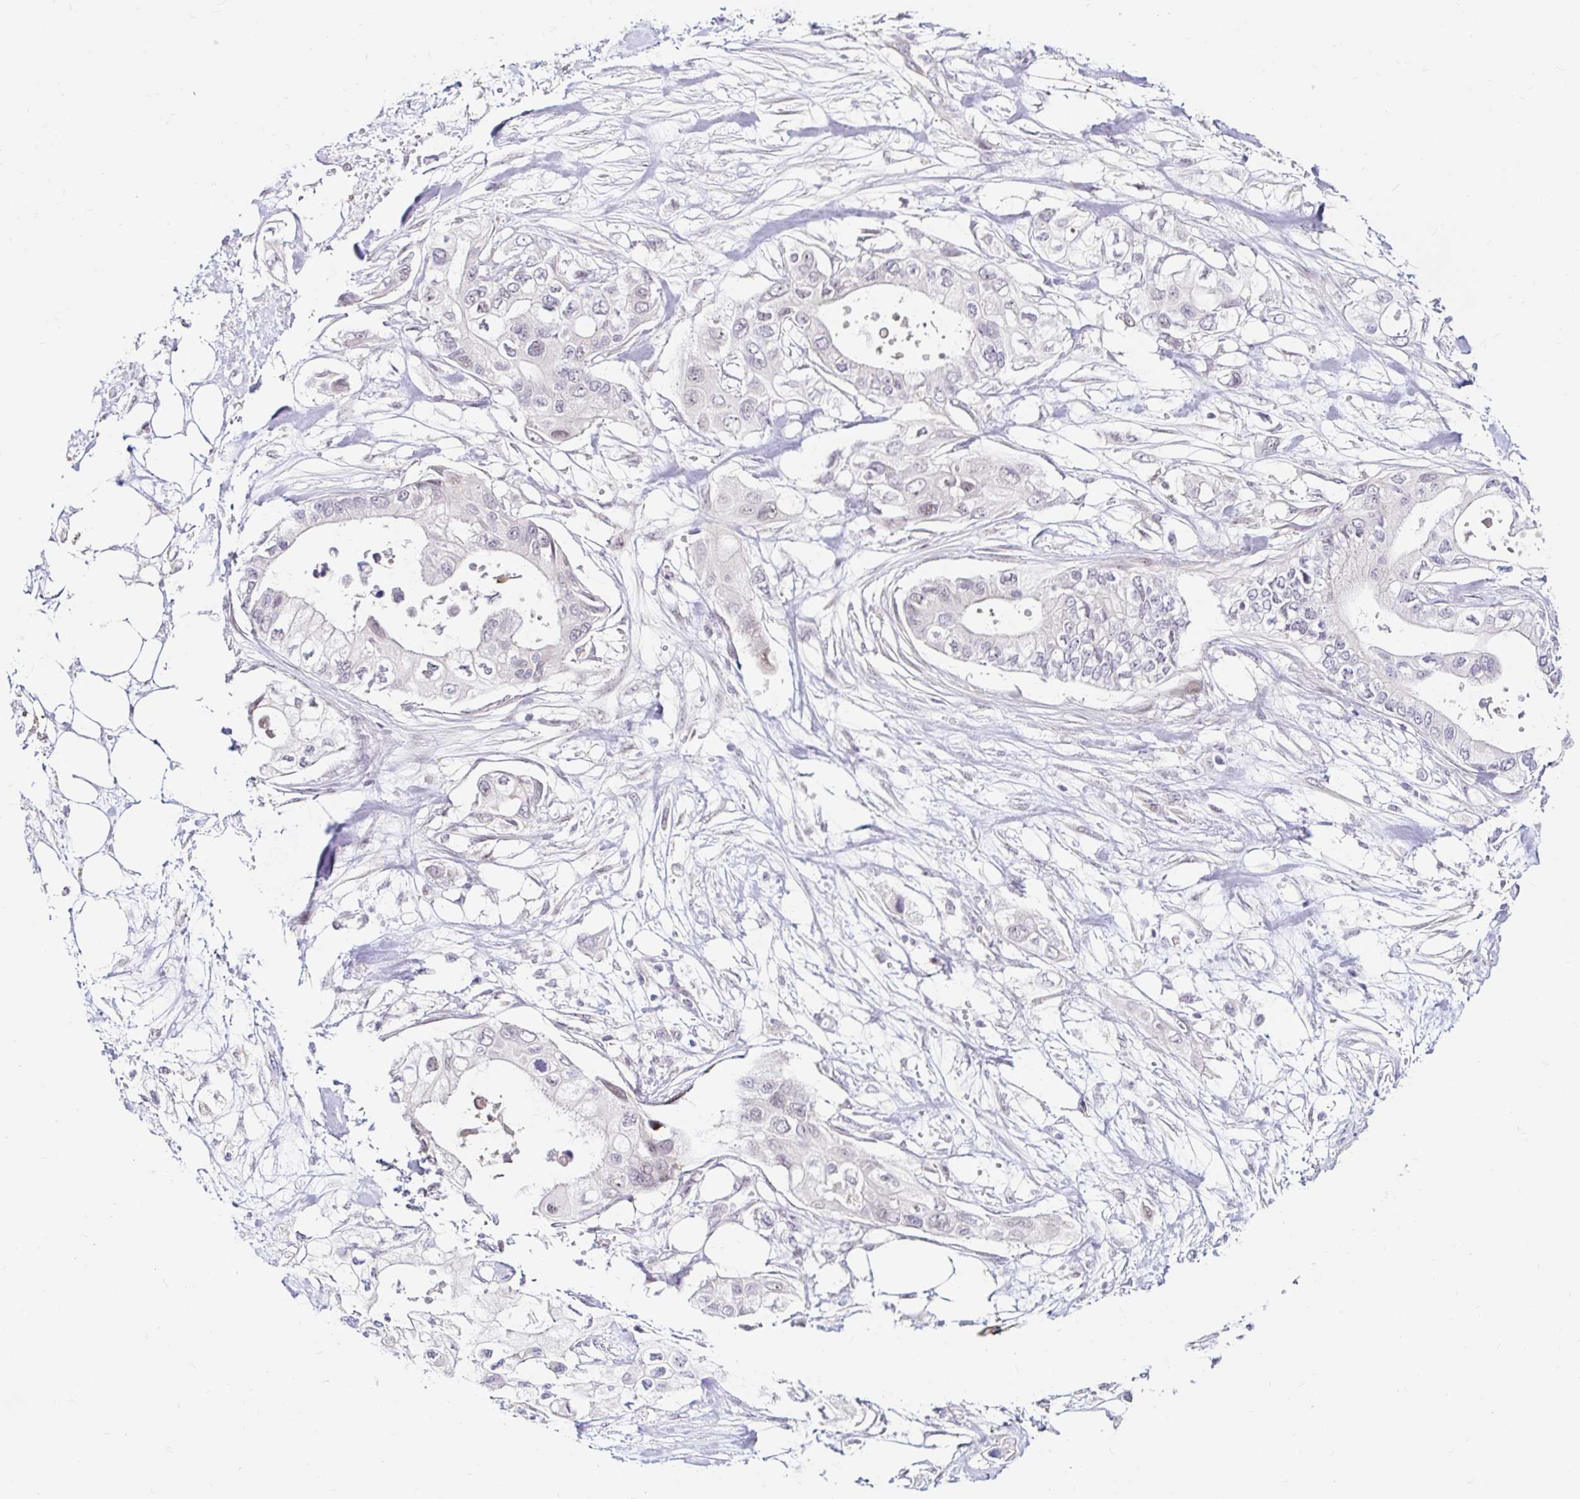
{"staining": {"intensity": "negative", "quantity": "none", "location": "none"}, "tissue": "pancreatic cancer", "cell_type": "Tumor cells", "image_type": "cancer", "snomed": [{"axis": "morphology", "description": "Adenocarcinoma, NOS"}, {"axis": "topography", "description": "Pancreas"}], "caption": "The immunohistochemistry (IHC) image has no significant expression in tumor cells of pancreatic cancer (adenocarcinoma) tissue. Brightfield microscopy of IHC stained with DAB (3,3'-diaminobenzidine) (brown) and hematoxylin (blue), captured at high magnification.", "gene": "GUCY1A1", "patient": {"sex": "female", "age": 63}}